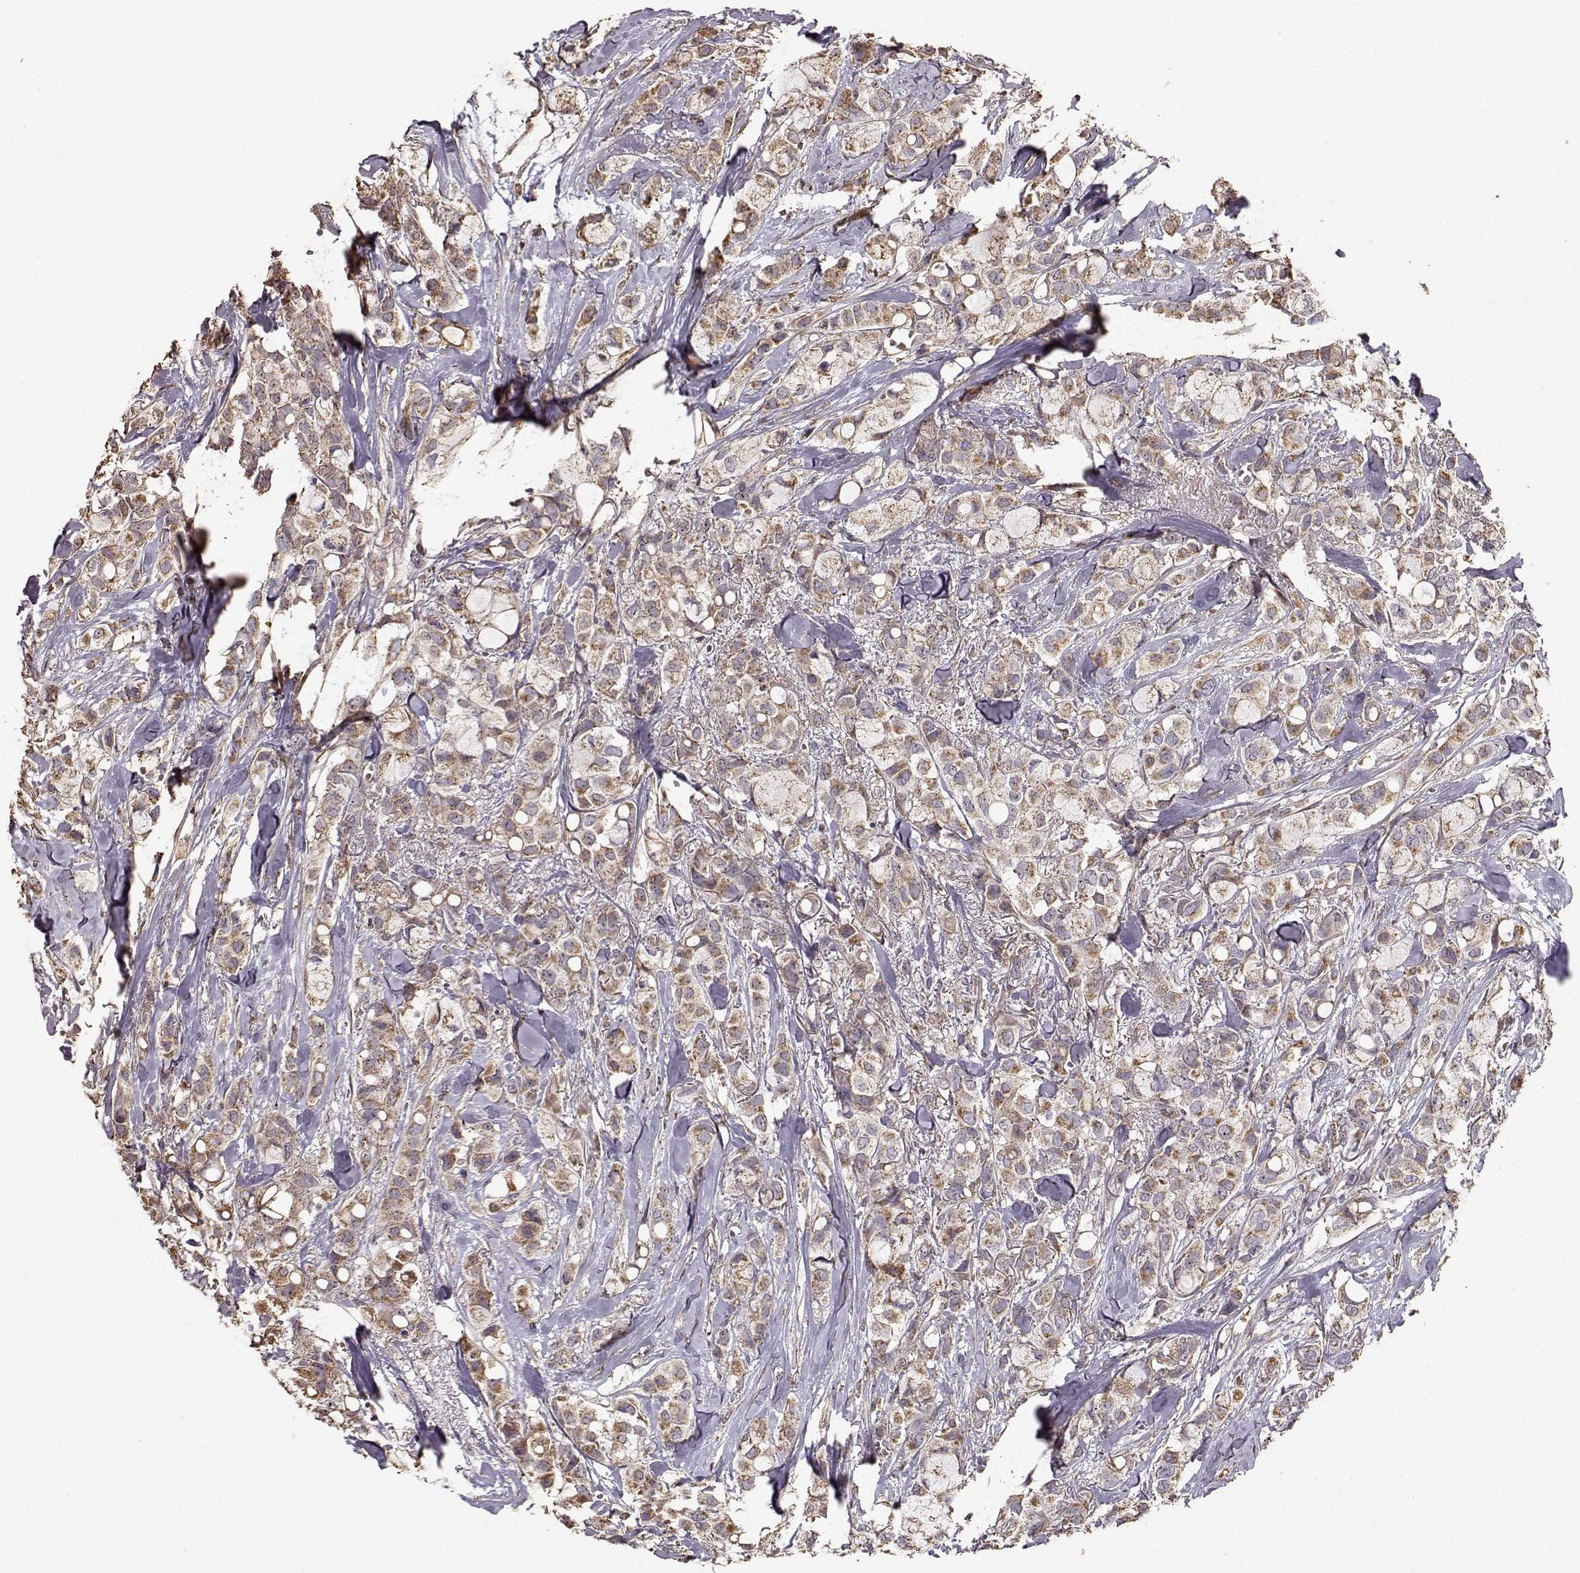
{"staining": {"intensity": "moderate", "quantity": ">75%", "location": "cytoplasmic/membranous,nuclear"}, "tissue": "breast cancer", "cell_type": "Tumor cells", "image_type": "cancer", "snomed": [{"axis": "morphology", "description": "Duct carcinoma"}, {"axis": "topography", "description": "Breast"}], "caption": "The immunohistochemical stain labels moderate cytoplasmic/membranous and nuclear staining in tumor cells of breast intraductal carcinoma tissue.", "gene": "PTGES2", "patient": {"sex": "female", "age": 85}}